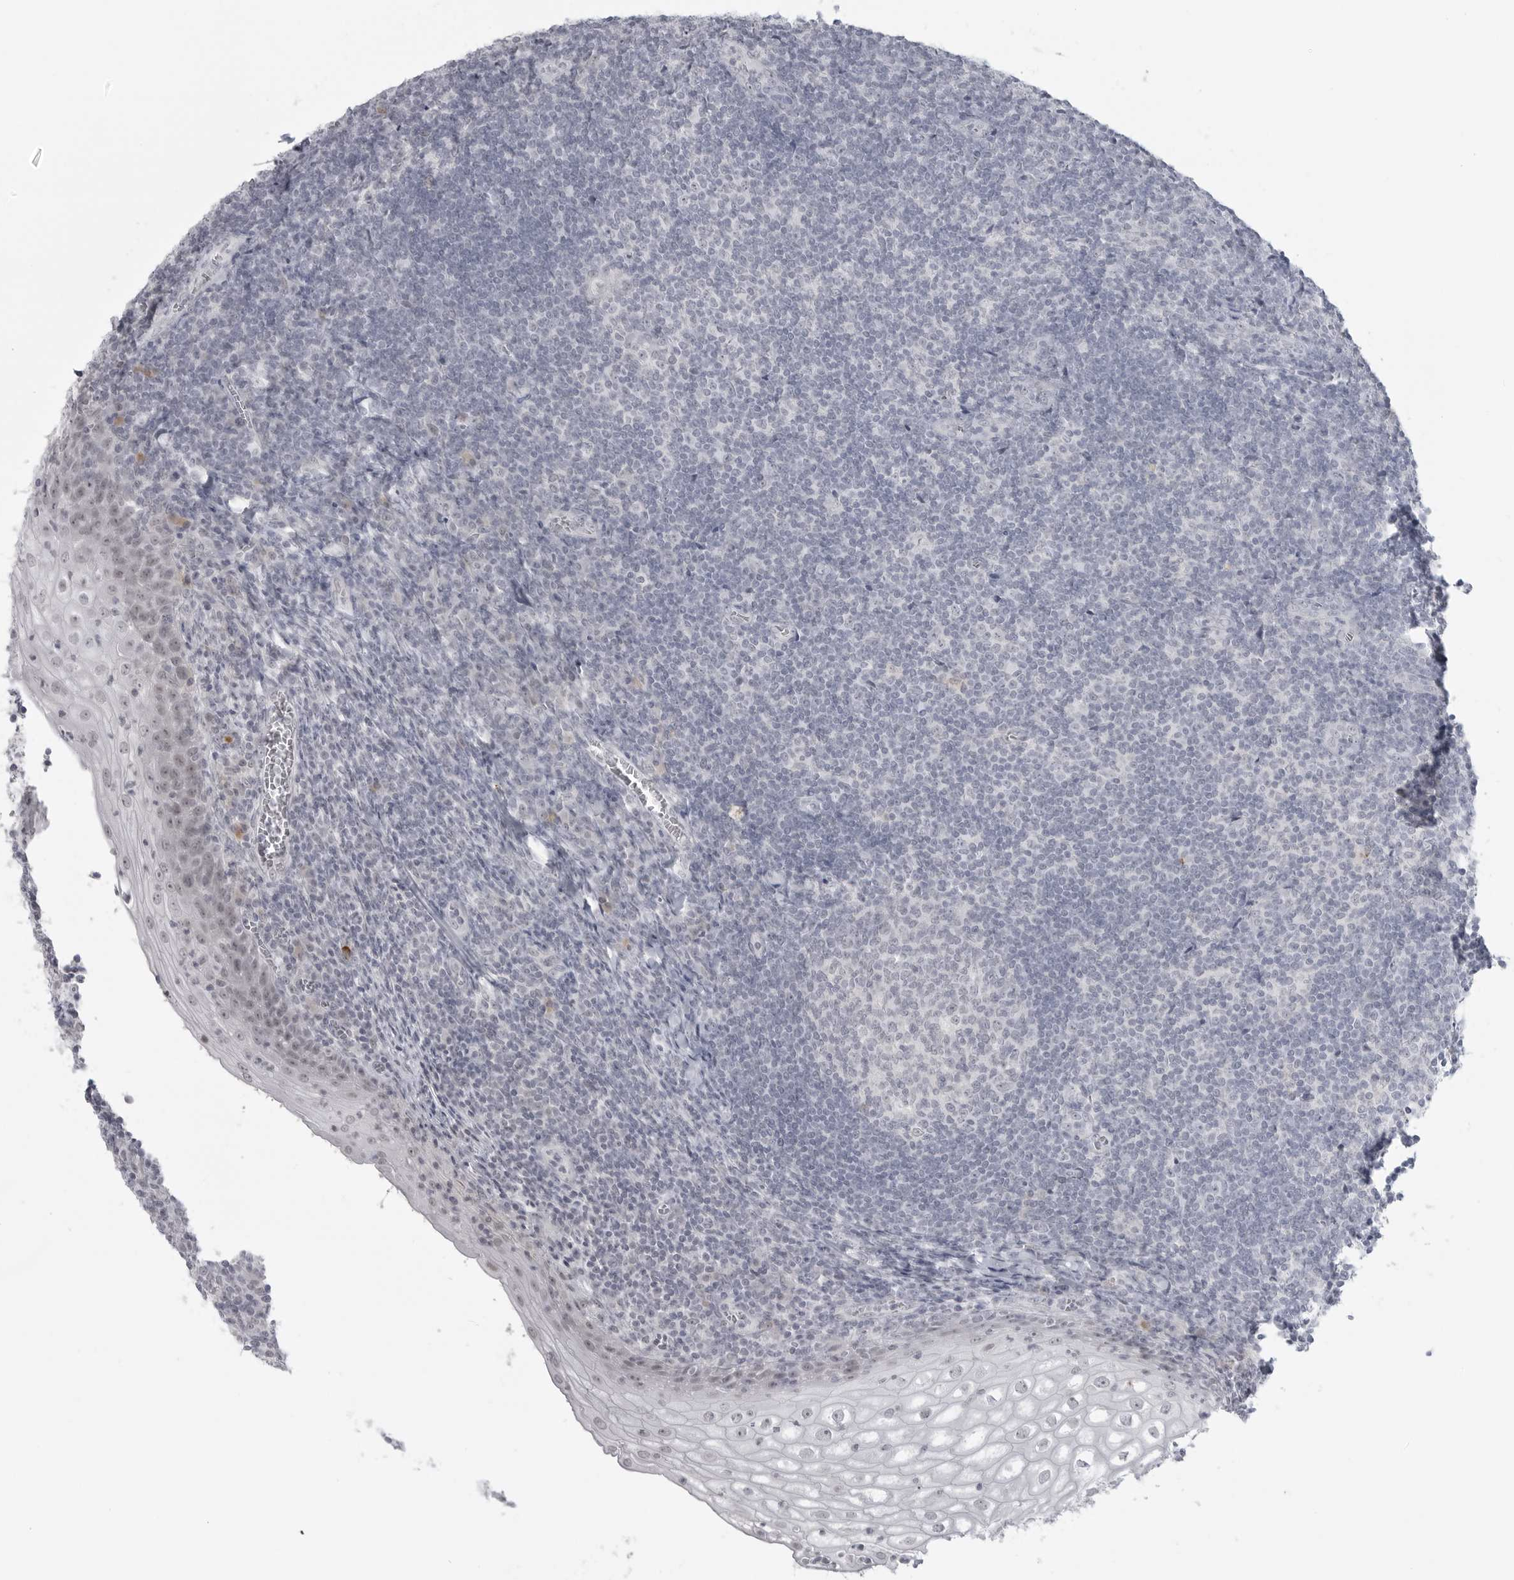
{"staining": {"intensity": "negative", "quantity": "none", "location": "none"}, "tissue": "tonsil", "cell_type": "Germinal center cells", "image_type": "normal", "snomed": [{"axis": "morphology", "description": "Normal tissue, NOS"}, {"axis": "topography", "description": "Tonsil"}], "caption": "Immunohistochemistry micrograph of benign tonsil stained for a protein (brown), which reveals no positivity in germinal center cells. (Brightfield microscopy of DAB (3,3'-diaminobenzidine) immunohistochemistry (IHC) at high magnification).", "gene": "TCTN3", "patient": {"sex": "male", "age": 37}}